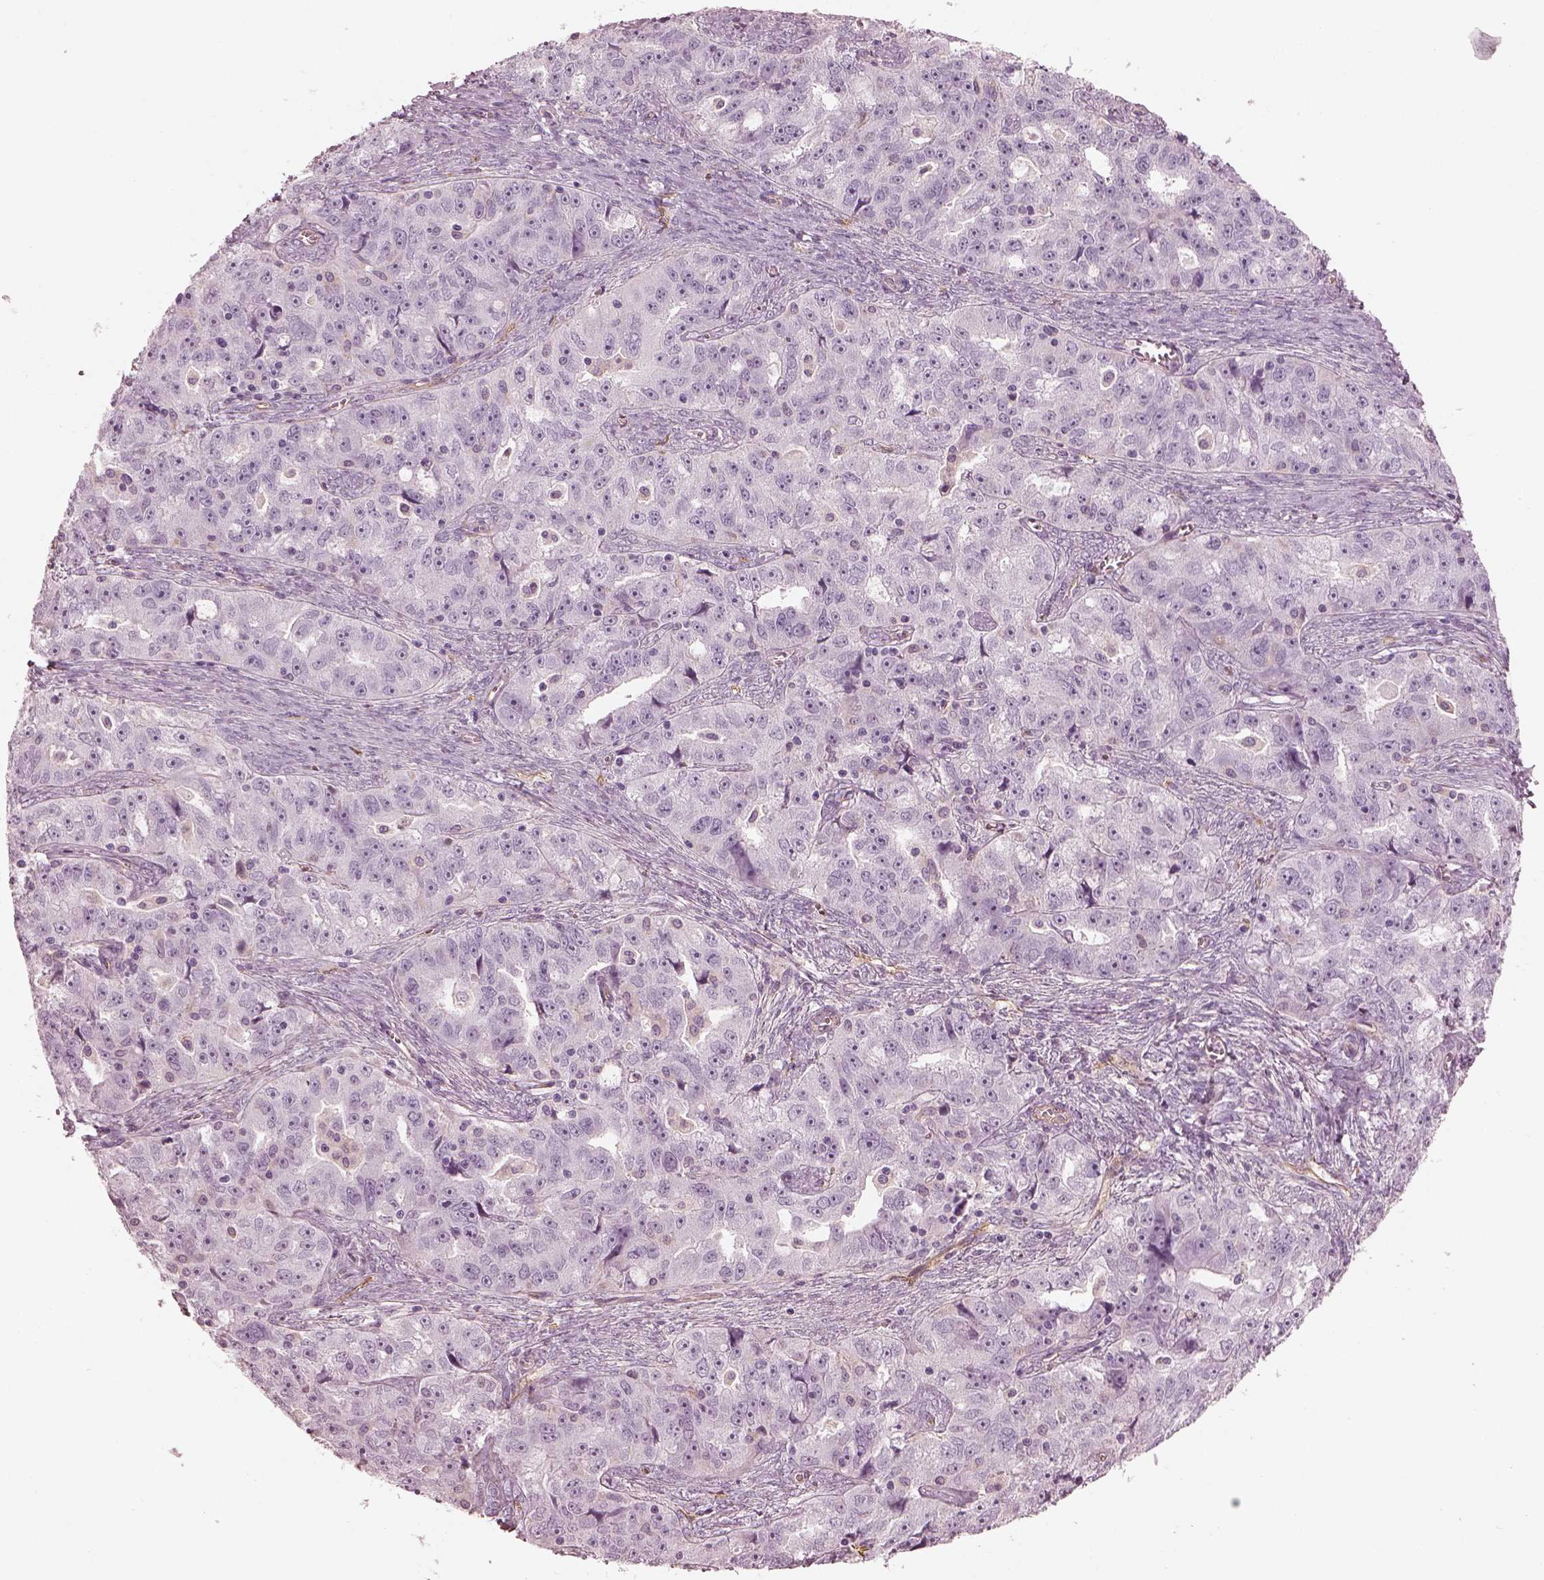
{"staining": {"intensity": "negative", "quantity": "none", "location": "none"}, "tissue": "ovarian cancer", "cell_type": "Tumor cells", "image_type": "cancer", "snomed": [{"axis": "morphology", "description": "Cystadenocarcinoma, serous, NOS"}, {"axis": "topography", "description": "Ovary"}], "caption": "Tumor cells are negative for brown protein staining in serous cystadenocarcinoma (ovarian).", "gene": "EIF4E1B", "patient": {"sex": "female", "age": 51}}